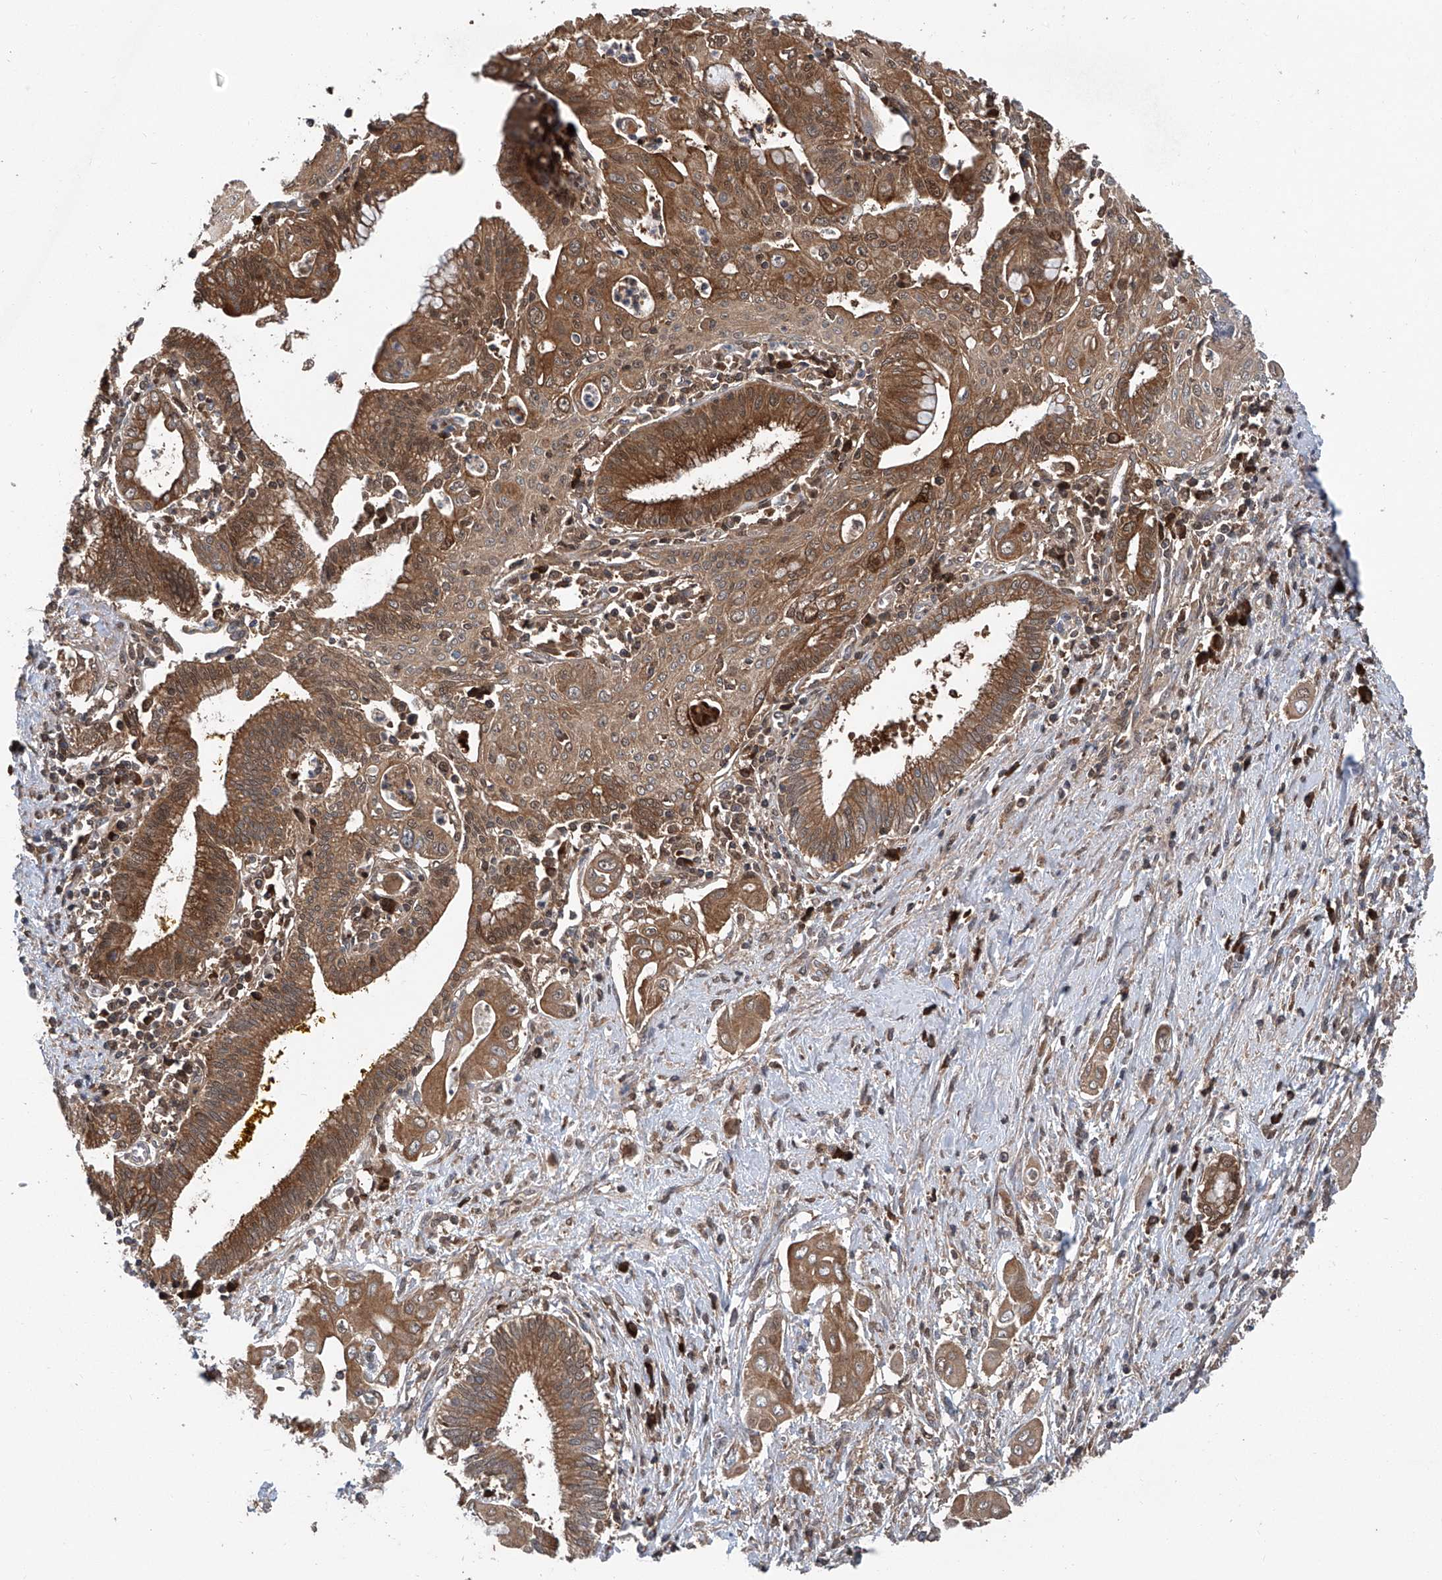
{"staining": {"intensity": "moderate", "quantity": ">75%", "location": "cytoplasmic/membranous"}, "tissue": "pancreatic cancer", "cell_type": "Tumor cells", "image_type": "cancer", "snomed": [{"axis": "morphology", "description": "Adenocarcinoma, NOS"}, {"axis": "topography", "description": "Pancreas"}], "caption": "A brown stain labels moderate cytoplasmic/membranous positivity of a protein in pancreatic adenocarcinoma tumor cells. (Stains: DAB in brown, nuclei in blue, Microscopy: brightfield microscopy at high magnification).", "gene": "ASCC3", "patient": {"sex": "male", "age": 58}}